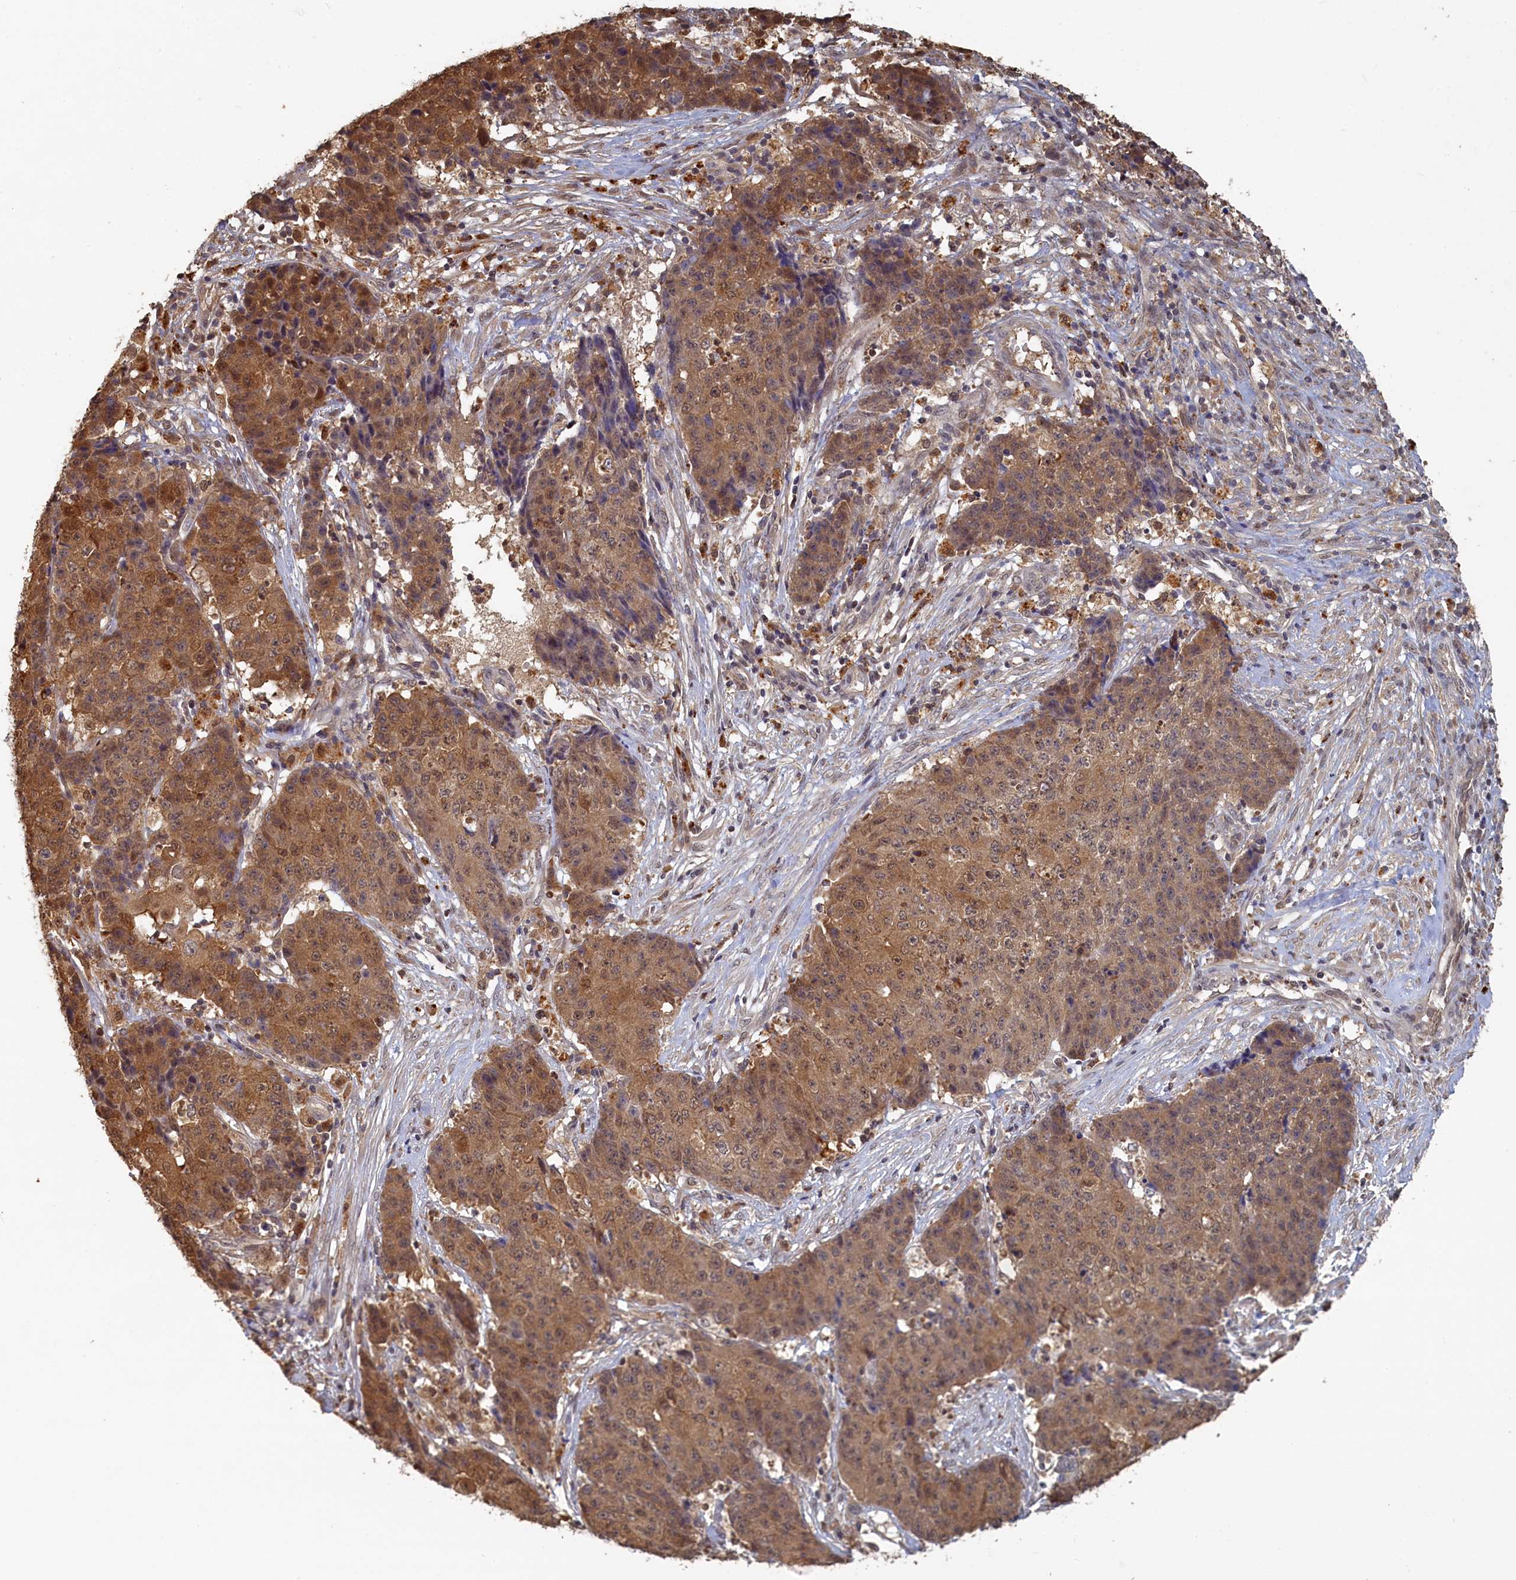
{"staining": {"intensity": "strong", "quantity": ">75%", "location": "cytoplasmic/membranous,nuclear"}, "tissue": "ovarian cancer", "cell_type": "Tumor cells", "image_type": "cancer", "snomed": [{"axis": "morphology", "description": "Carcinoma, endometroid"}, {"axis": "topography", "description": "Ovary"}], "caption": "Immunohistochemistry (IHC) (DAB (3,3'-diaminobenzidine)) staining of ovarian cancer (endometroid carcinoma) displays strong cytoplasmic/membranous and nuclear protein expression in approximately >75% of tumor cells.", "gene": "UCHL3", "patient": {"sex": "female", "age": 42}}